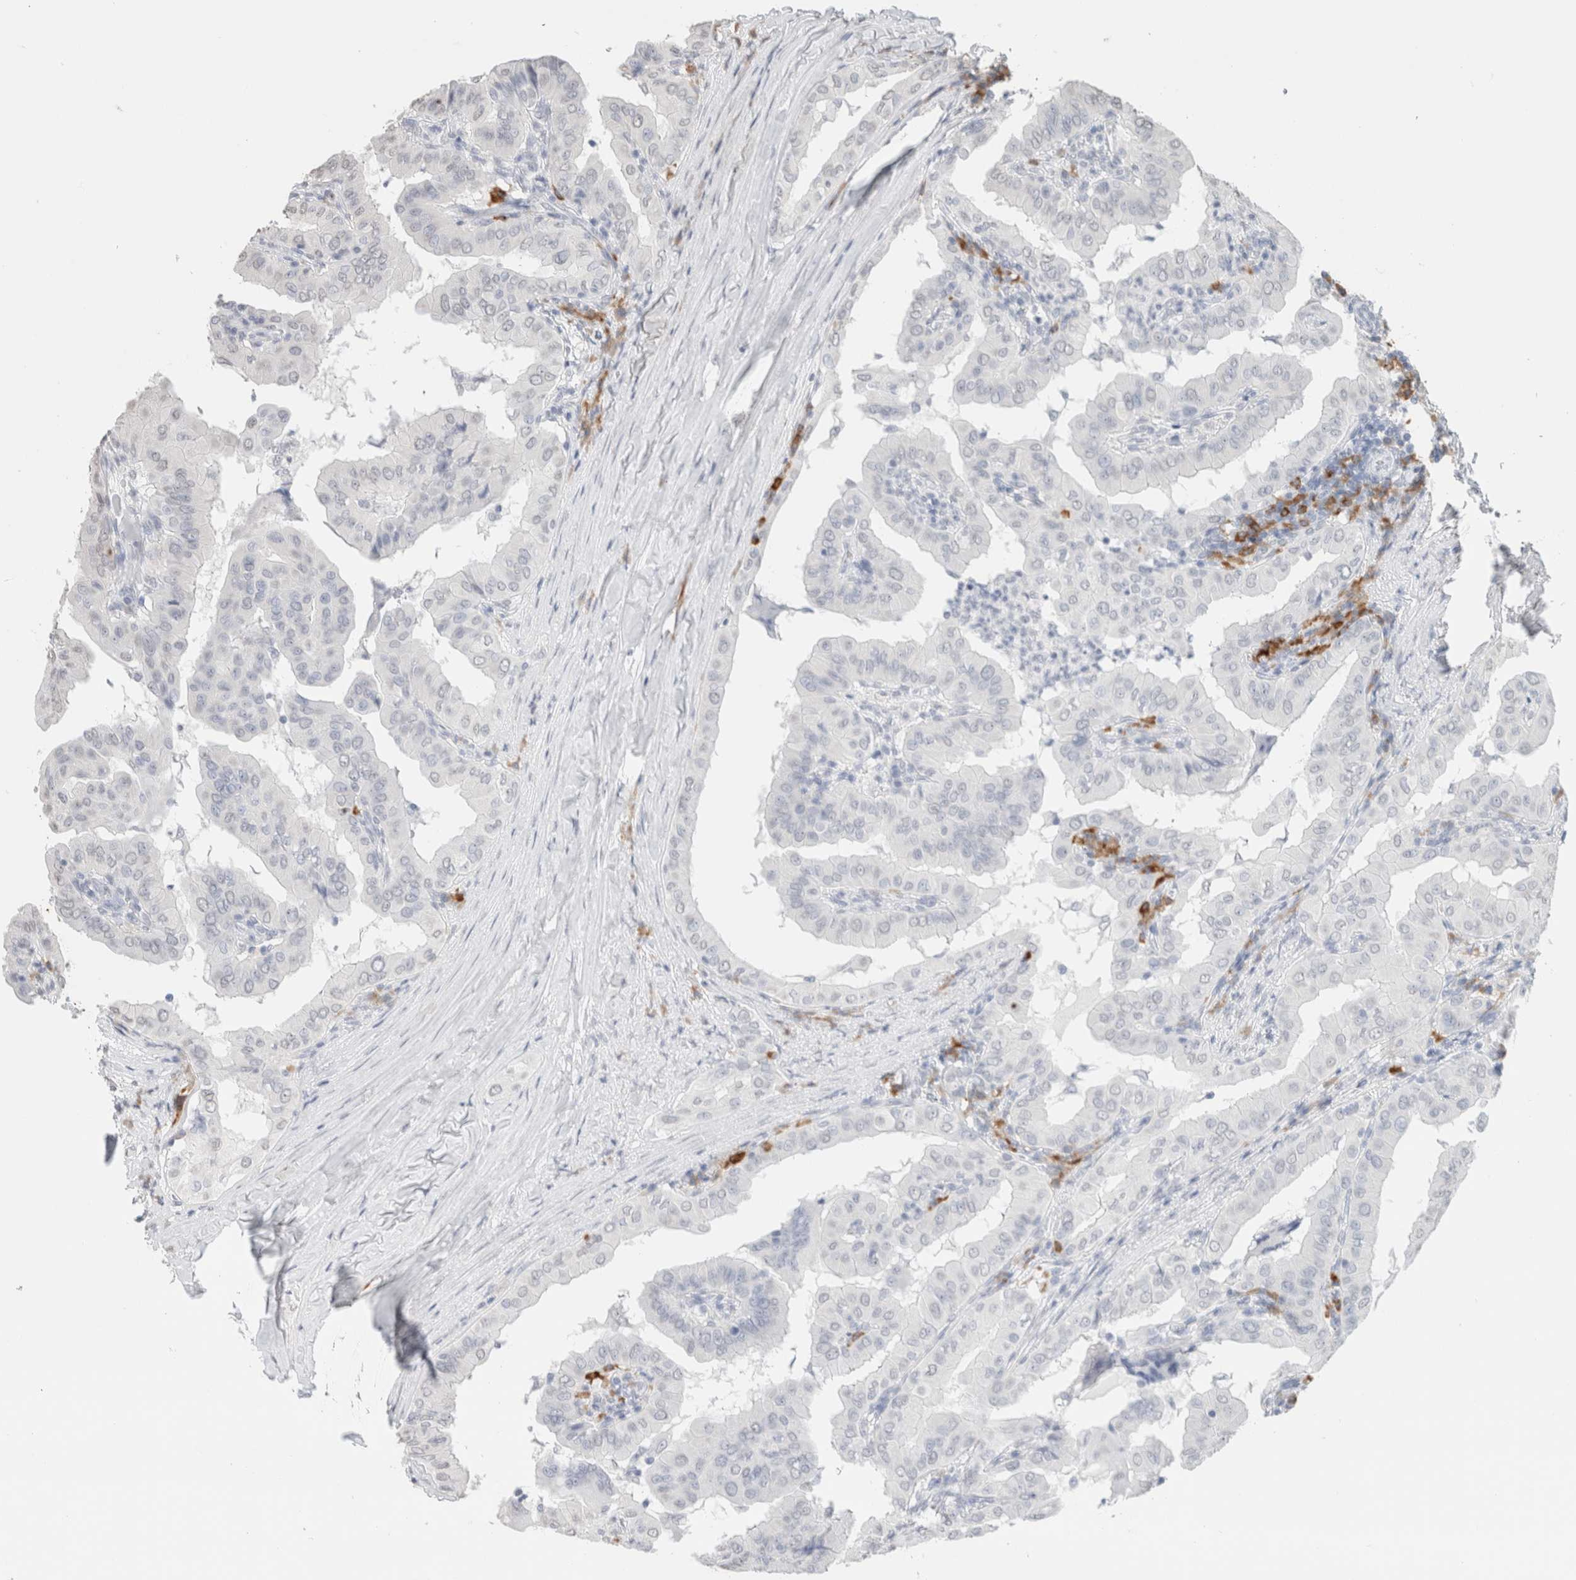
{"staining": {"intensity": "negative", "quantity": "none", "location": "none"}, "tissue": "thyroid cancer", "cell_type": "Tumor cells", "image_type": "cancer", "snomed": [{"axis": "morphology", "description": "Papillary adenocarcinoma, NOS"}, {"axis": "topography", "description": "Thyroid gland"}], "caption": "Protein analysis of thyroid cancer demonstrates no significant positivity in tumor cells.", "gene": "CD80", "patient": {"sex": "male", "age": 33}}